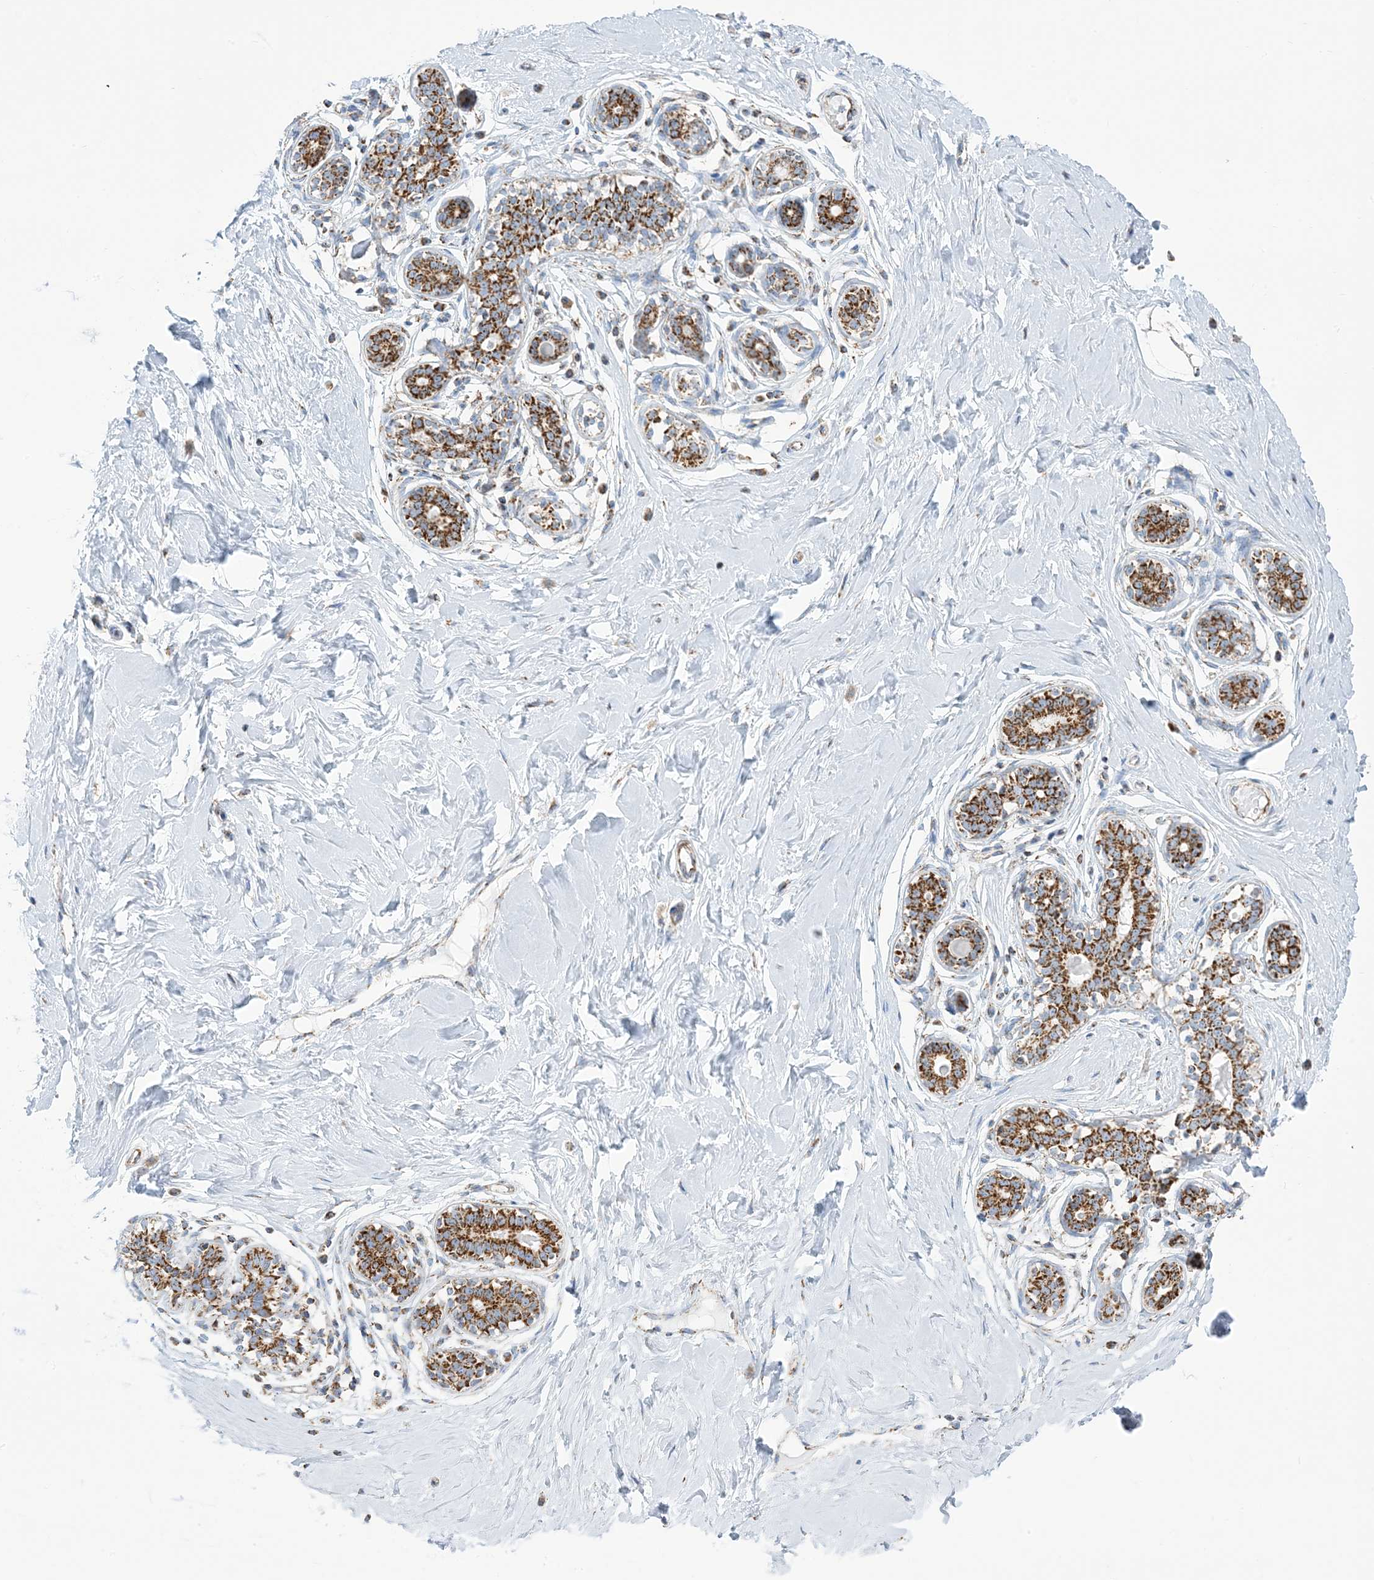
{"staining": {"intensity": "negative", "quantity": "none", "location": "none"}, "tissue": "breast", "cell_type": "Adipocytes", "image_type": "normal", "snomed": [{"axis": "morphology", "description": "Normal tissue, NOS"}, {"axis": "morphology", "description": "Adenoma, NOS"}, {"axis": "topography", "description": "Breast"}], "caption": "IHC histopathology image of benign human breast stained for a protein (brown), which reveals no staining in adipocytes. Nuclei are stained in blue.", "gene": "SAMM50", "patient": {"sex": "female", "age": 23}}